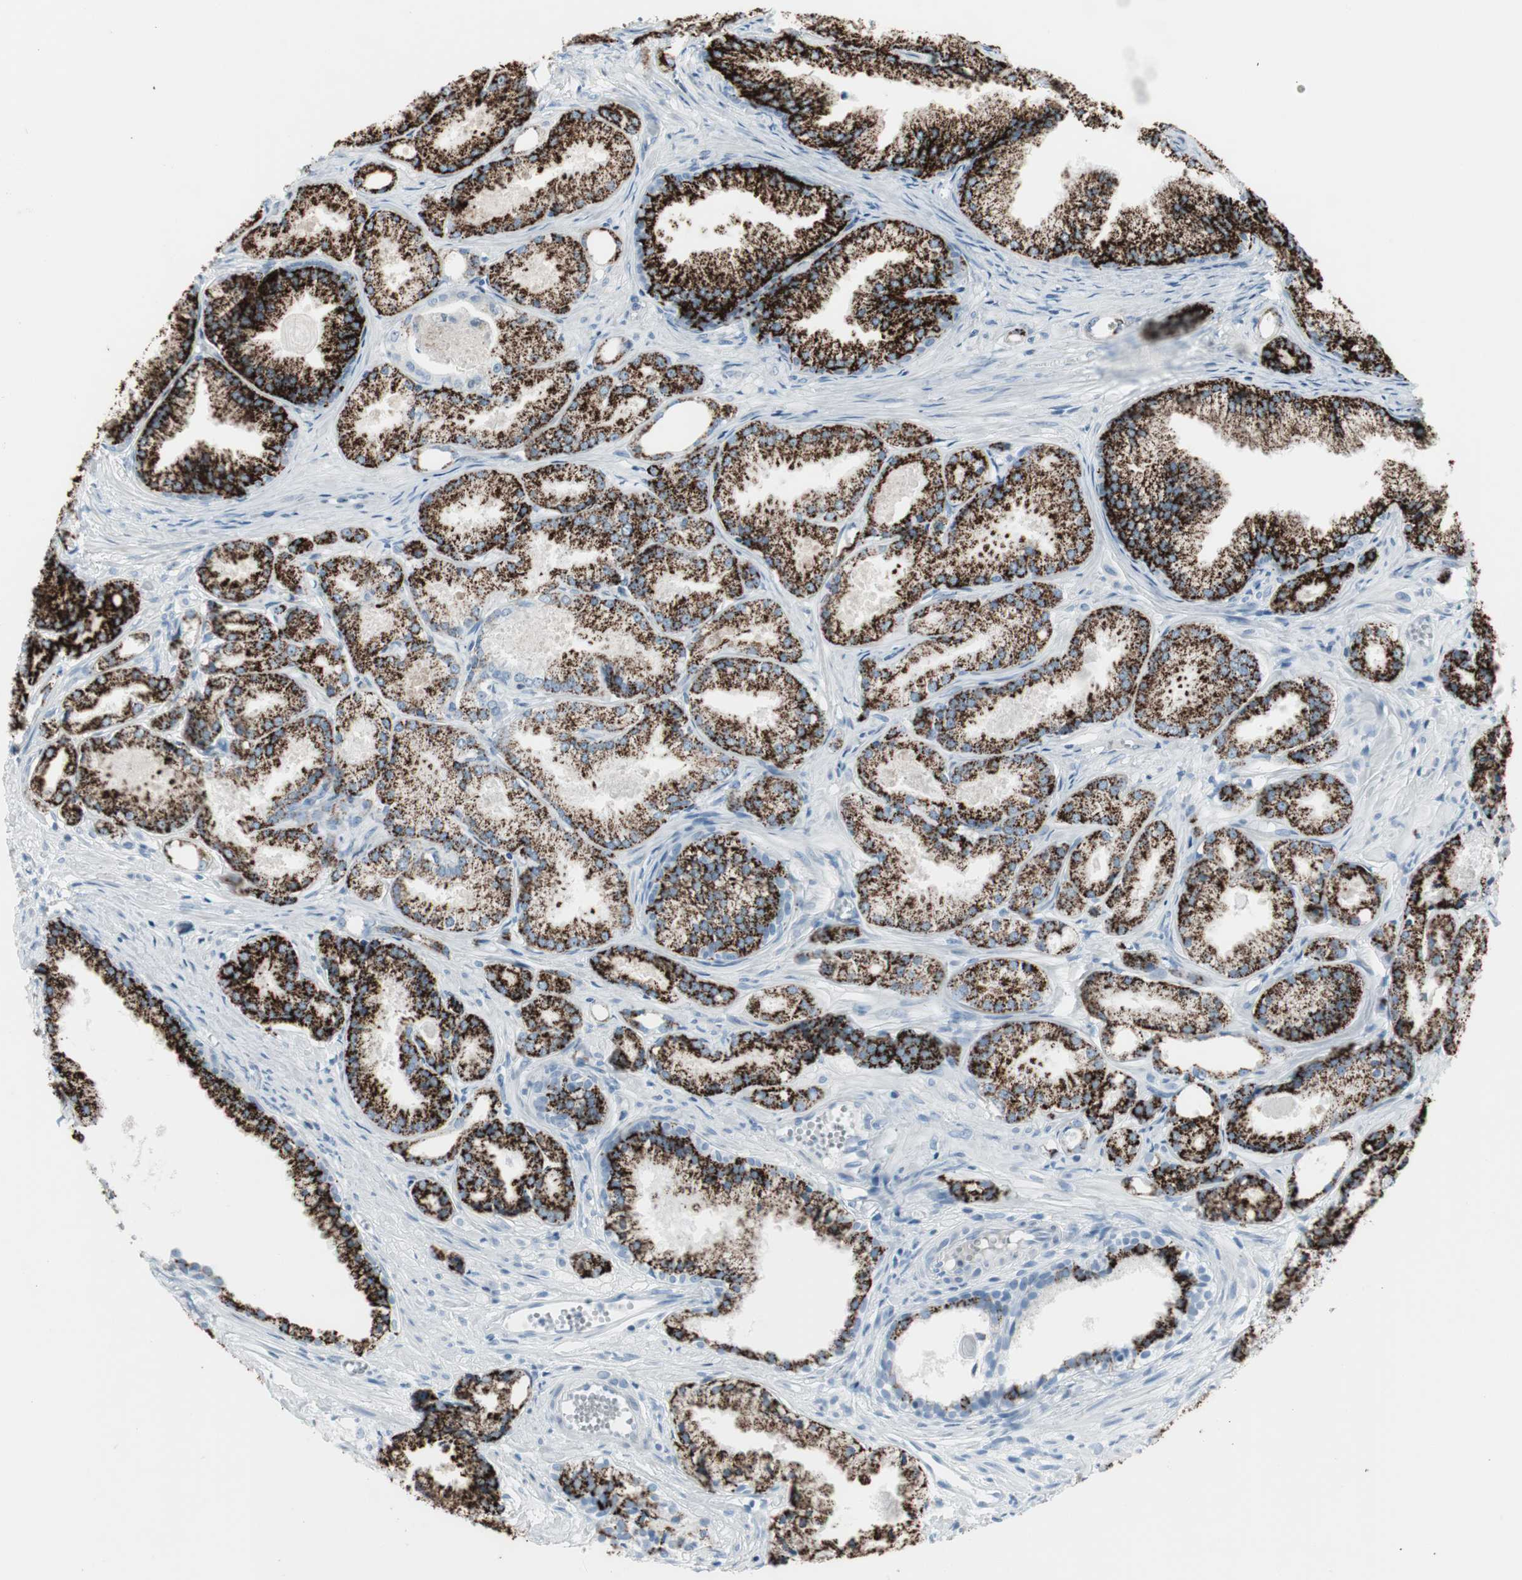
{"staining": {"intensity": "strong", "quantity": ">75%", "location": "cytoplasmic/membranous"}, "tissue": "prostate cancer", "cell_type": "Tumor cells", "image_type": "cancer", "snomed": [{"axis": "morphology", "description": "Adenocarcinoma, Low grade"}, {"axis": "topography", "description": "Prostate"}], "caption": "Human prostate cancer (adenocarcinoma (low-grade)) stained for a protein (brown) reveals strong cytoplasmic/membranous positive expression in about >75% of tumor cells.", "gene": "ARG2", "patient": {"sex": "male", "age": 72}}